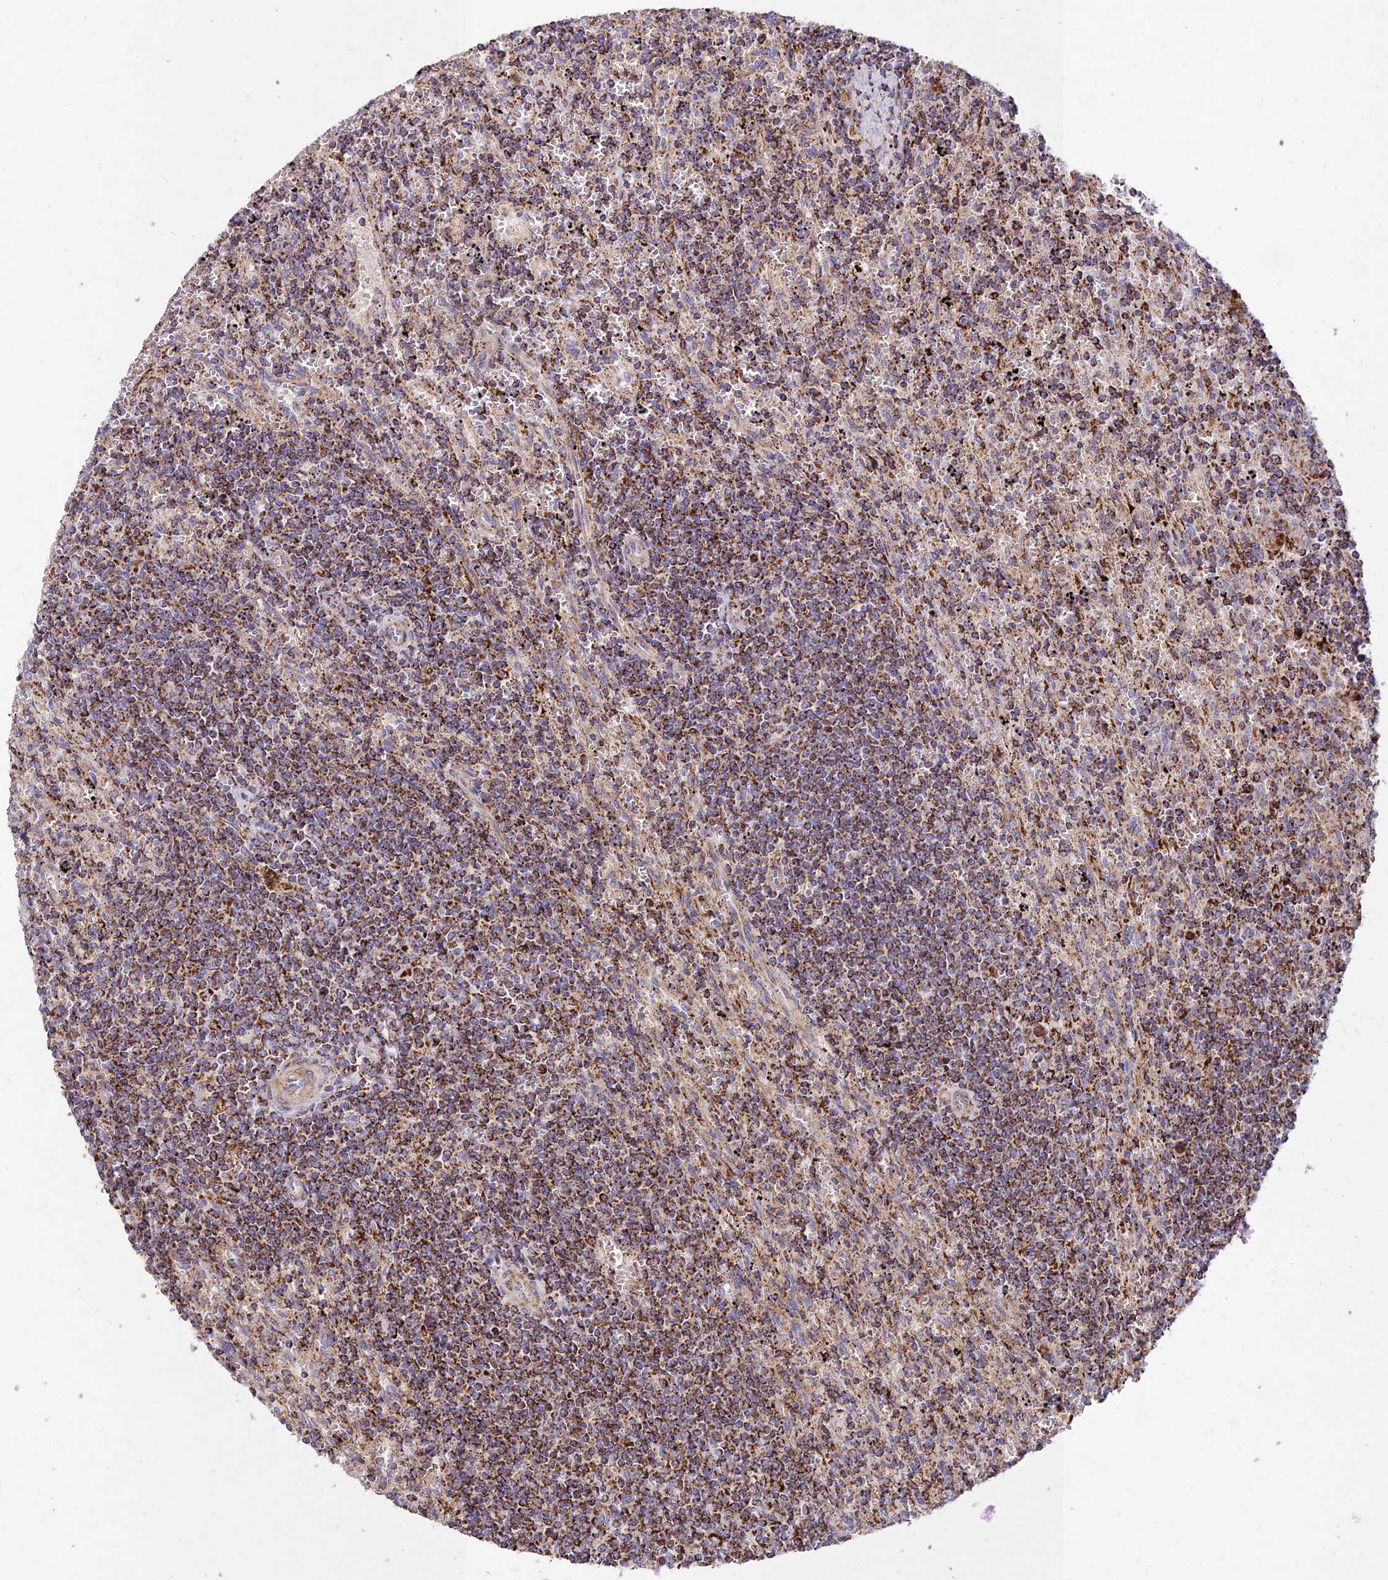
{"staining": {"intensity": "strong", "quantity": "25%-75%", "location": "cytoplasmic/membranous"}, "tissue": "lymphoma", "cell_type": "Tumor cells", "image_type": "cancer", "snomed": [{"axis": "morphology", "description": "Malignant lymphoma, non-Hodgkin's type, Low grade"}, {"axis": "topography", "description": "Spleen"}], "caption": "Immunohistochemistry (IHC) (DAB (3,3'-diaminobenzidine)) staining of human lymphoma exhibits strong cytoplasmic/membranous protein staining in approximately 25%-75% of tumor cells. The staining was performed using DAB (3,3'-diaminobenzidine), with brown indicating positive protein expression. Nuclei are stained blue with hematoxylin.", "gene": "KHDC3L", "patient": {"sex": "male", "age": 76}}